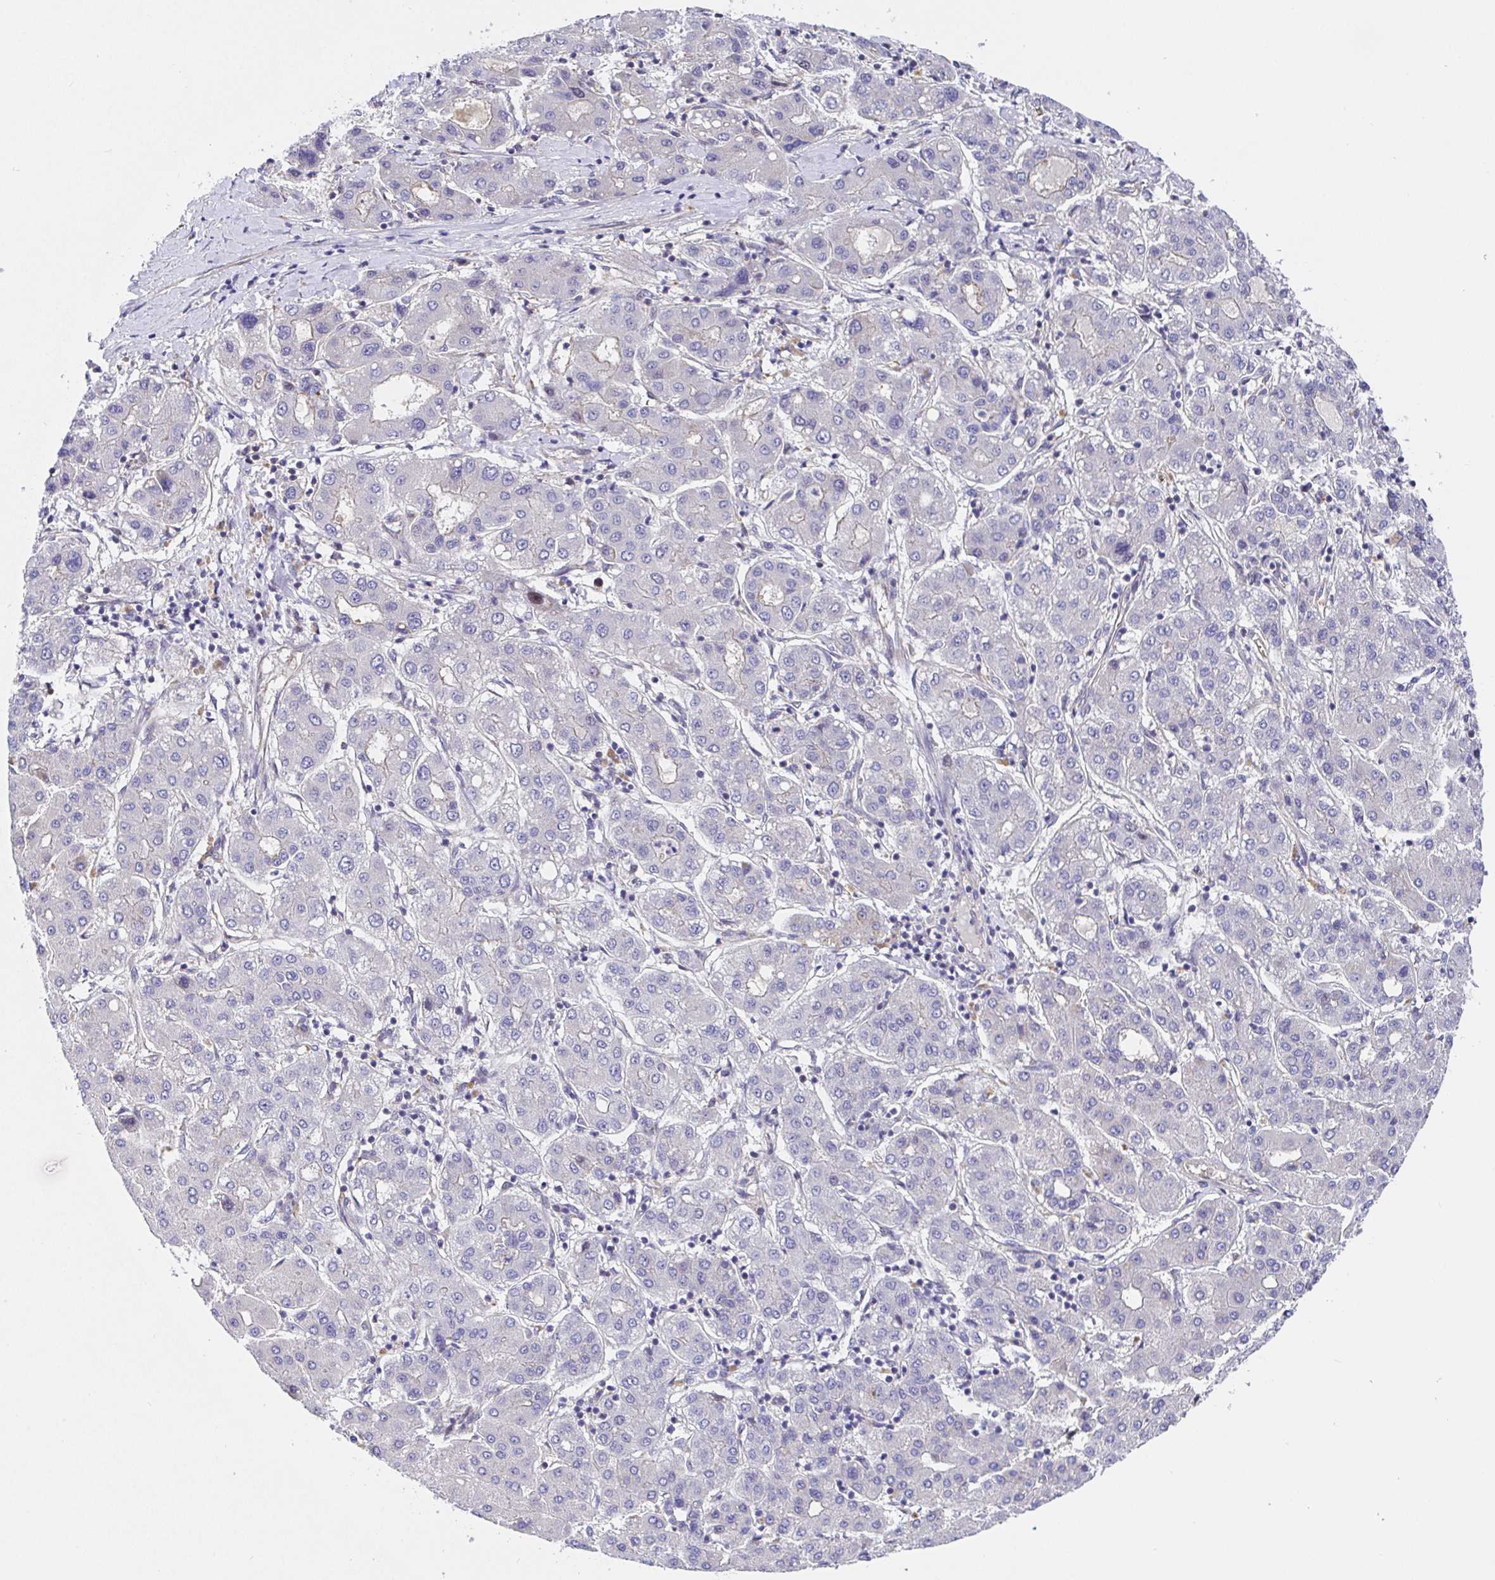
{"staining": {"intensity": "negative", "quantity": "none", "location": "none"}, "tissue": "liver cancer", "cell_type": "Tumor cells", "image_type": "cancer", "snomed": [{"axis": "morphology", "description": "Carcinoma, Hepatocellular, NOS"}, {"axis": "topography", "description": "Liver"}], "caption": "The immunohistochemistry (IHC) micrograph has no significant staining in tumor cells of liver hepatocellular carcinoma tissue.", "gene": "TIMELESS", "patient": {"sex": "male", "age": 65}}